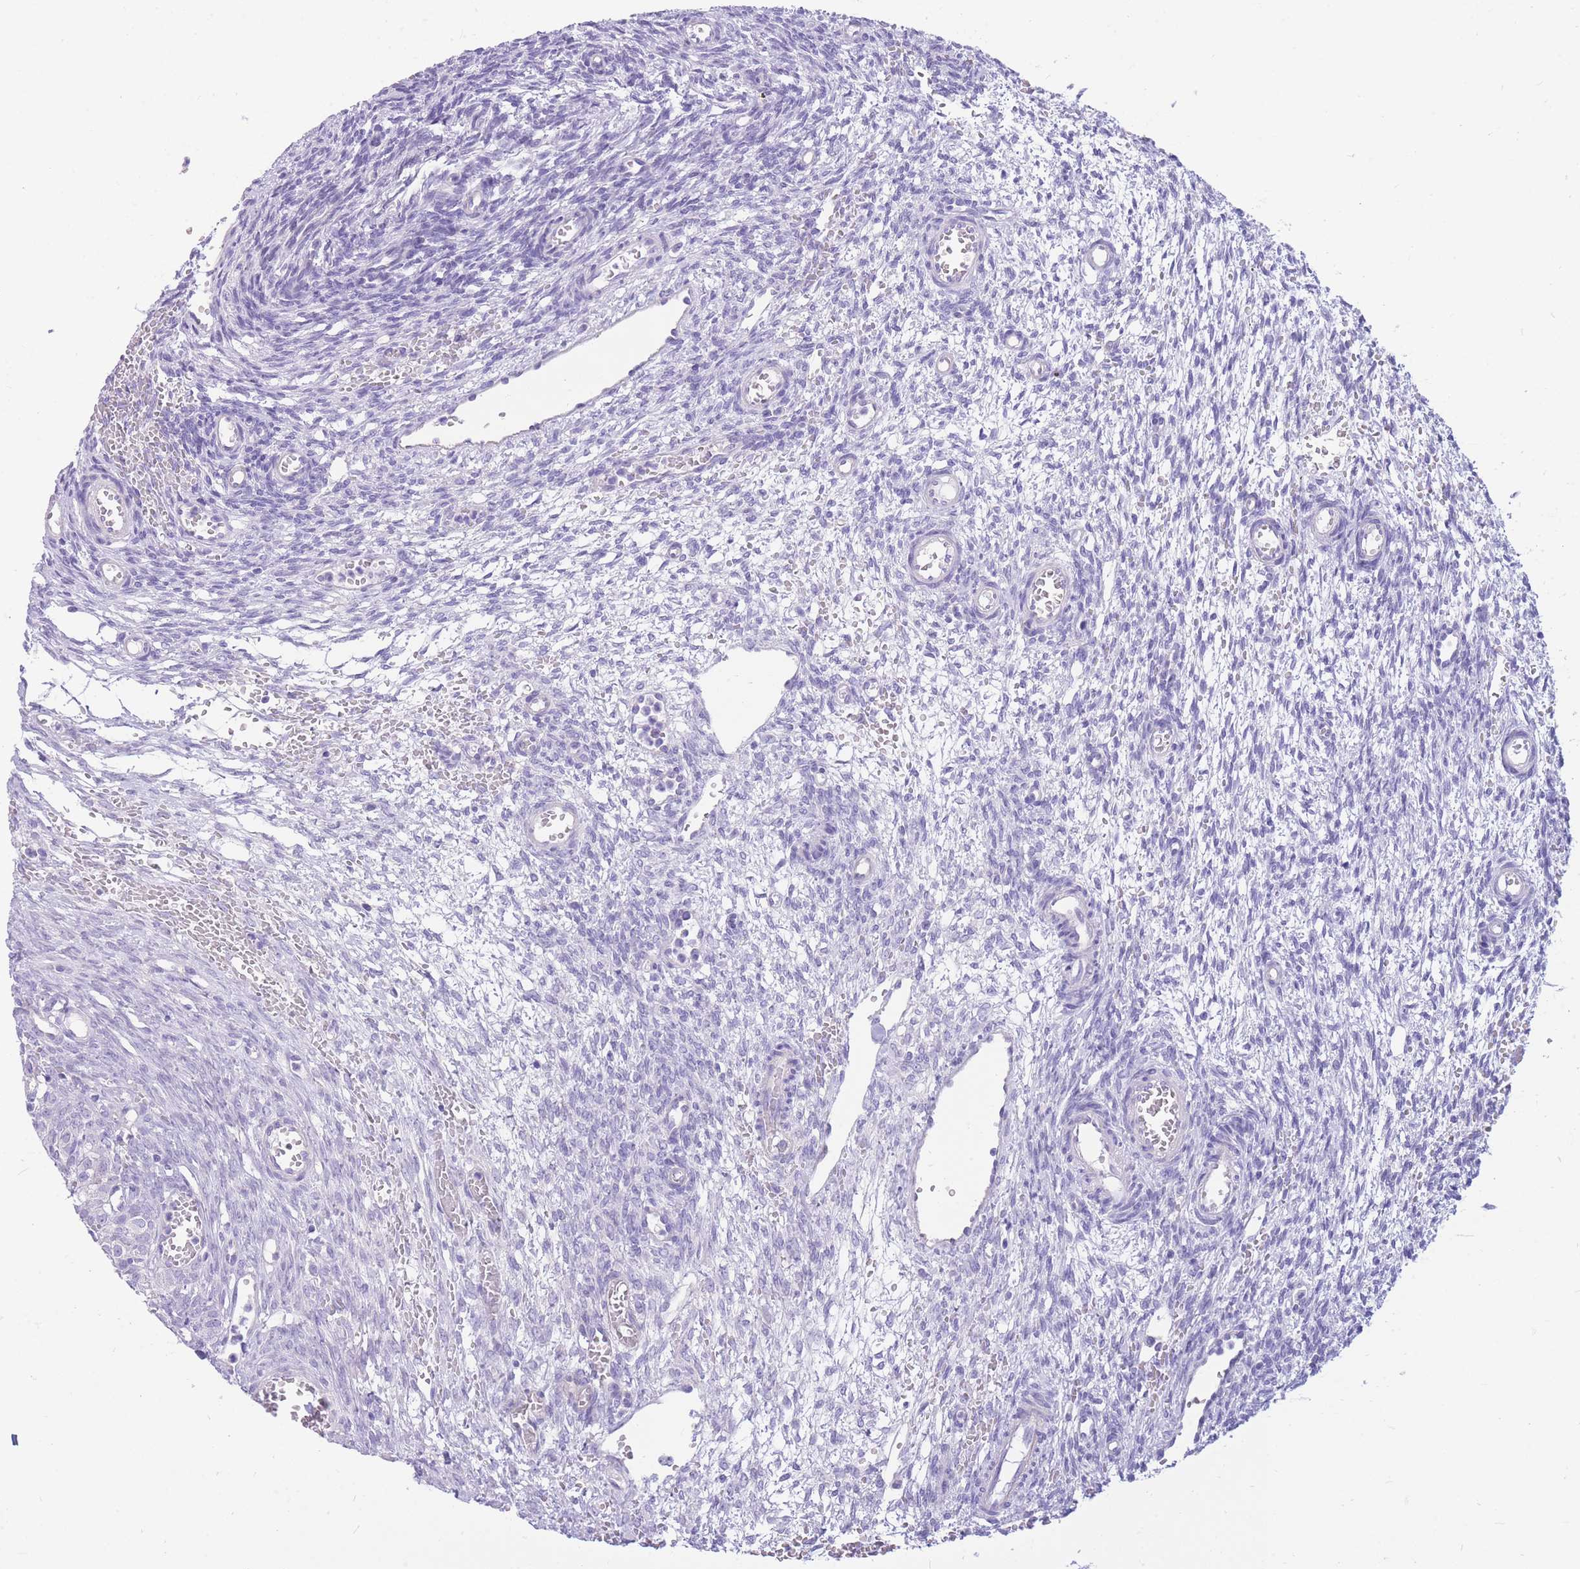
{"staining": {"intensity": "negative", "quantity": "none", "location": "none"}, "tissue": "ovary", "cell_type": "Ovarian stroma cells", "image_type": "normal", "snomed": [{"axis": "morphology", "description": "Normal tissue, NOS"}, {"axis": "topography", "description": "Ovary"}], "caption": "Unremarkable ovary was stained to show a protein in brown. There is no significant staining in ovarian stroma cells.", "gene": "ZNF311", "patient": {"sex": "female", "age": 39}}